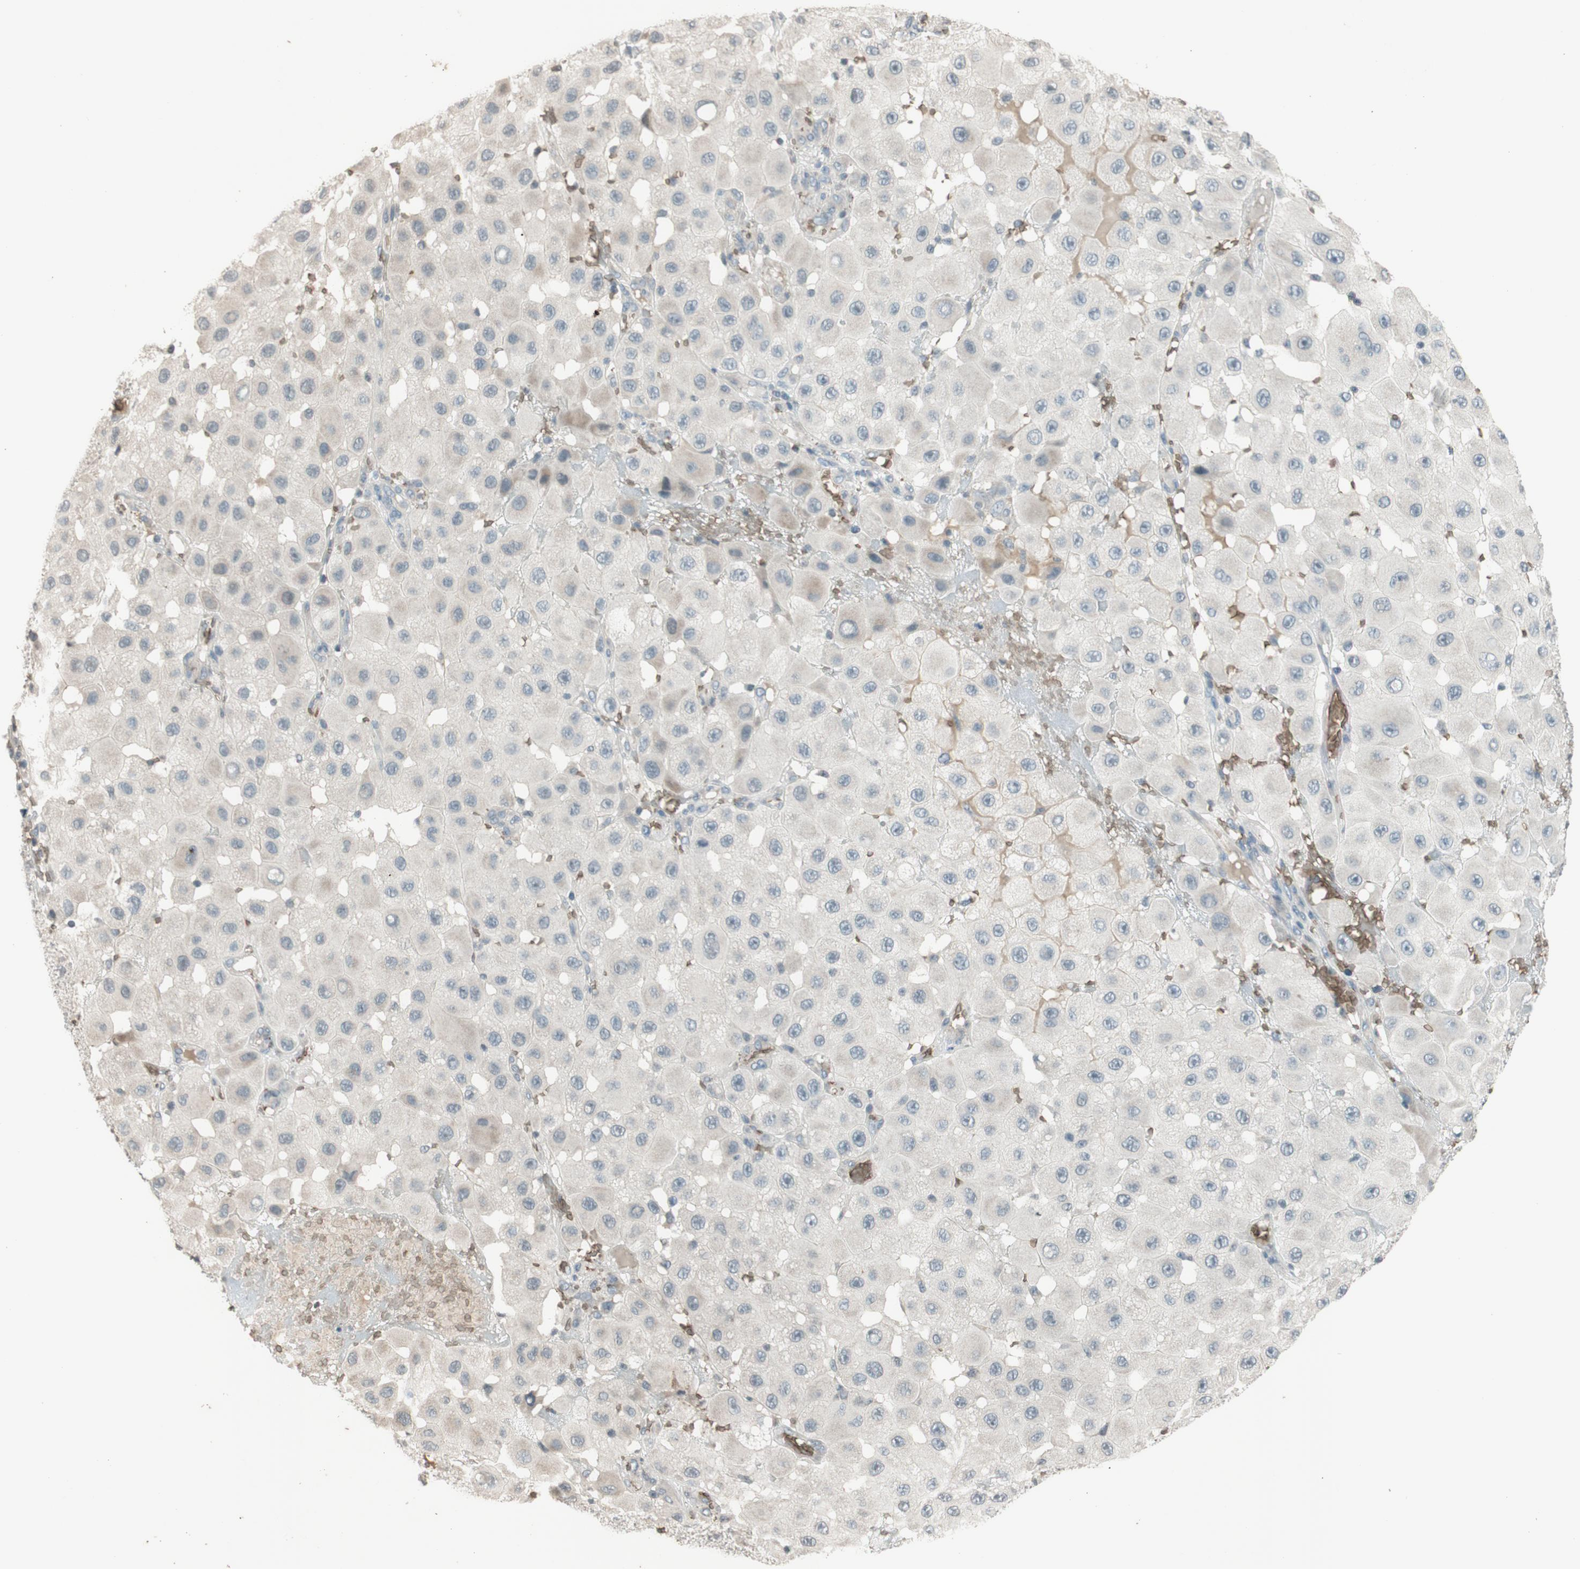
{"staining": {"intensity": "negative", "quantity": "none", "location": "none"}, "tissue": "melanoma", "cell_type": "Tumor cells", "image_type": "cancer", "snomed": [{"axis": "morphology", "description": "Malignant melanoma, NOS"}, {"axis": "topography", "description": "Skin"}], "caption": "Immunohistochemistry of malignant melanoma demonstrates no staining in tumor cells.", "gene": "GYPC", "patient": {"sex": "female", "age": 81}}